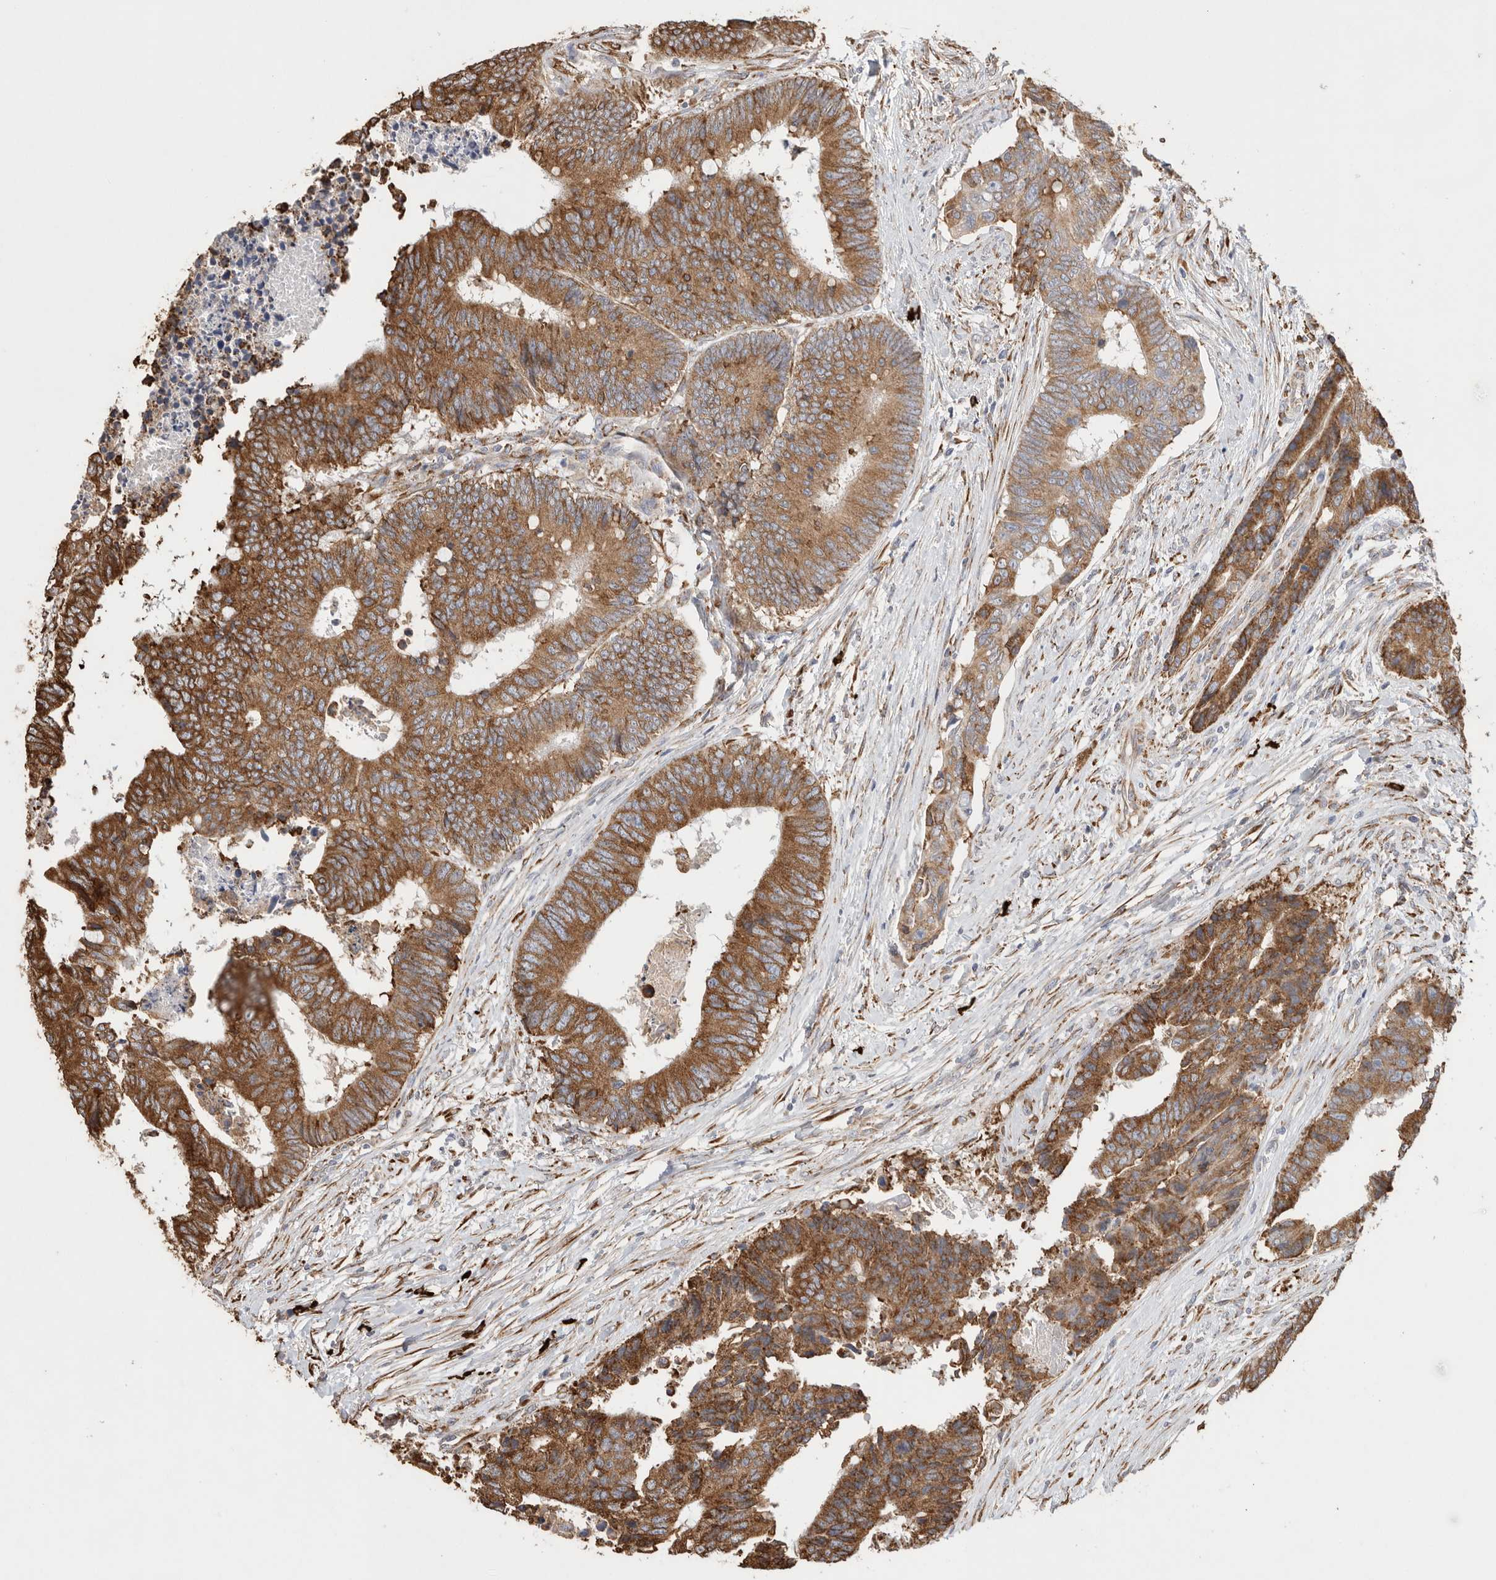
{"staining": {"intensity": "strong", "quantity": ">75%", "location": "cytoplasmic/membranous"}, "tissue": "colorectal cancer", "cell_type": "Tumor cells", "image_type": "cancer", "snomed": [{"axis": "morphology", "description": "Adenocarcinoma, NOS"}, {"axis": "topography", "description": "Rectum"}], "caption": "High-magnification brightfield microscopy of colorectal cancer stained with DAB (3,3'-diaminobenzidine) (brown) and counterstained with hematoxylin (blue). tumor cells exhibit strong cytoplasmic/membranous expression is seen in approximately>75% of cells.", "gene": "BLOC1S5", "patient": {"sex": "male", "age": 84}}